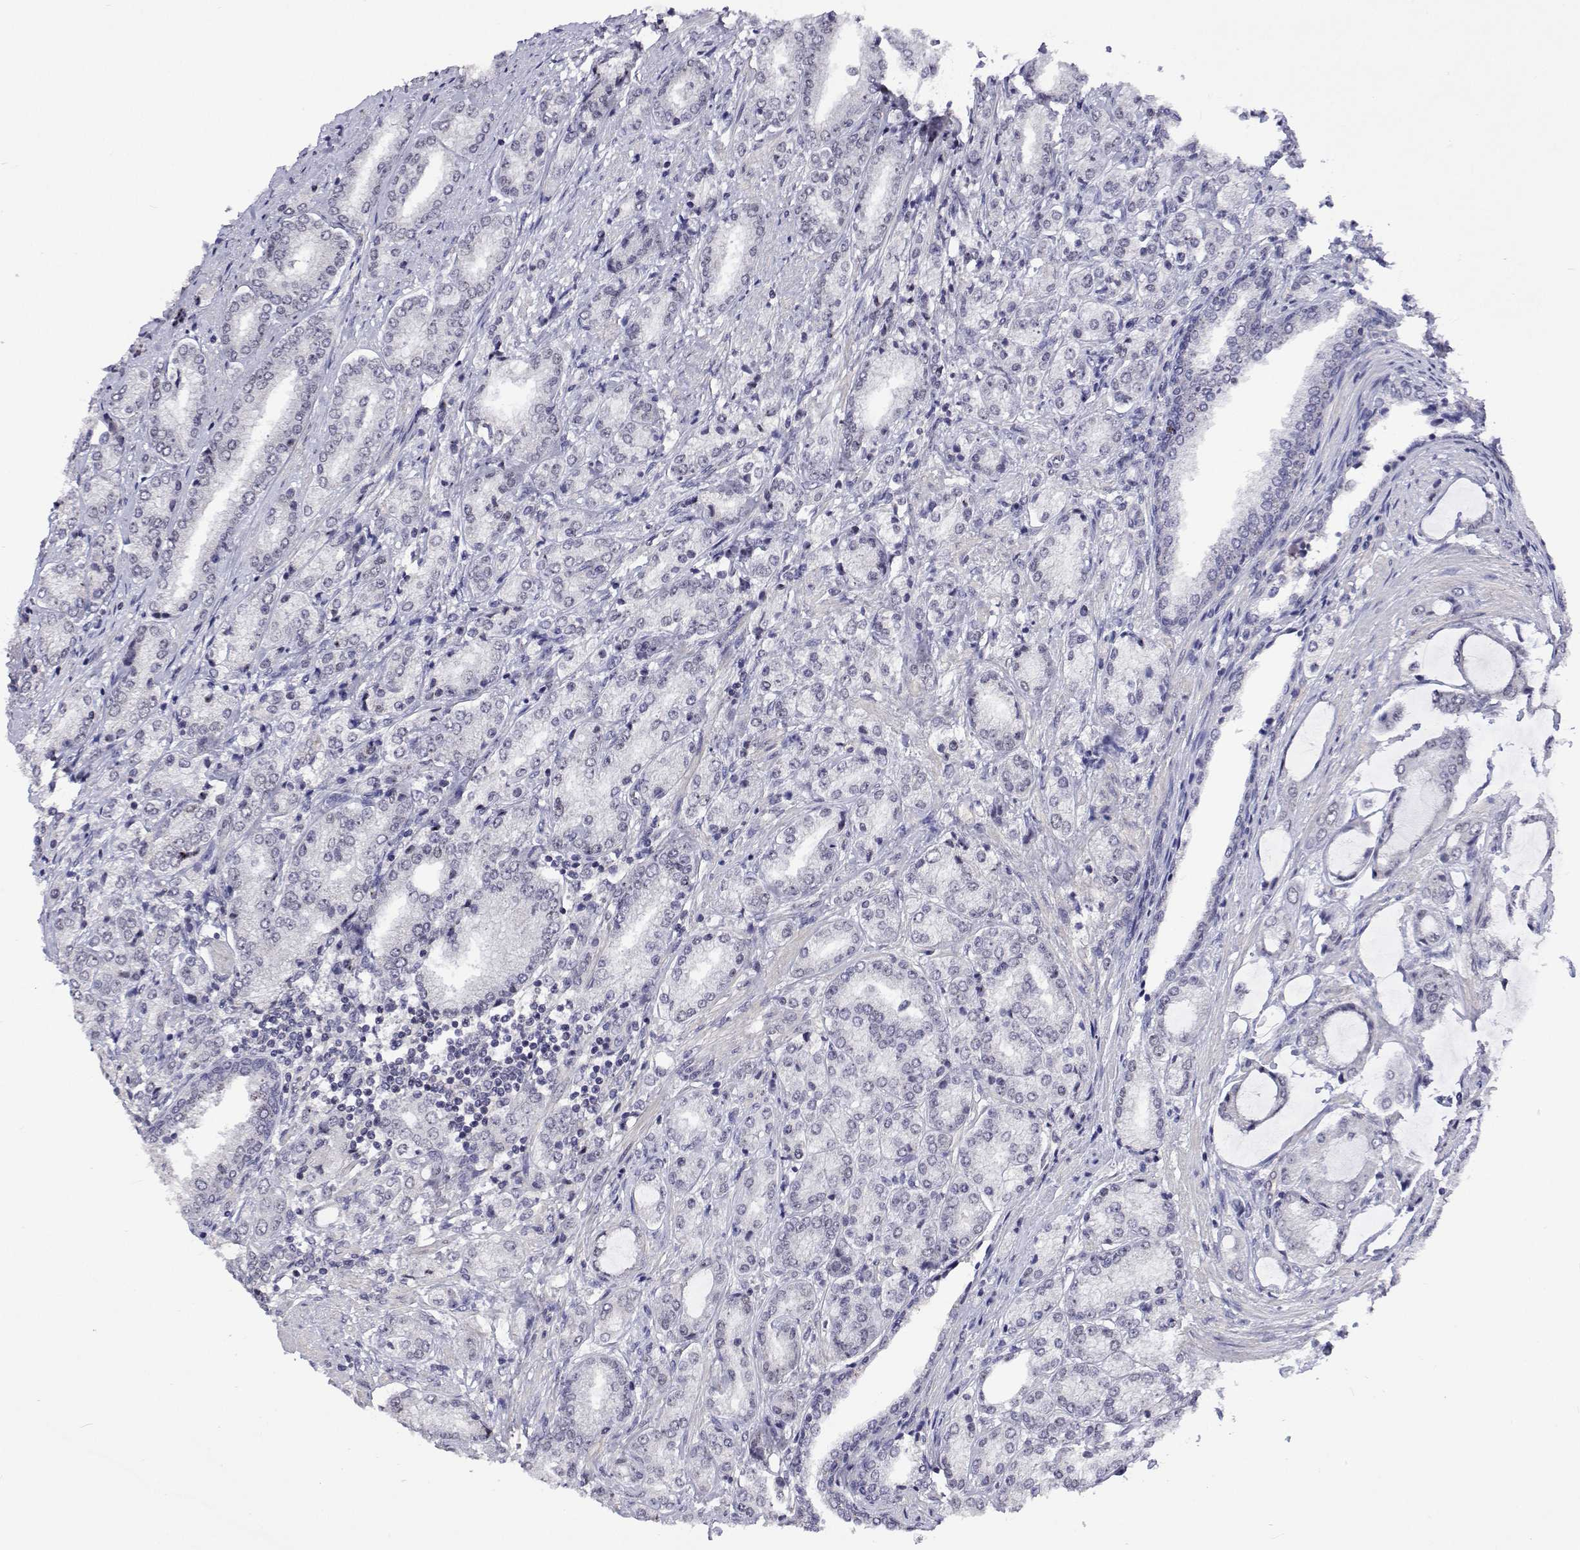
{"staining": {"intensity": "negative", "quantity": "none", "location": "none"}, "tissue": "prostate cancer", "cell_type": "Tumor cells", "image_type": "cancer", "snomed": [{"axis": "morphology", "description": "Adenocarcinoma, NOS"}, {"axis": "topography", "description": "Prostate"}], "caption": "Image shows no significant protein staining in tumor cells of adenocarcinoma (prostate).", "gene": "NHP2", "patient": {"sex": "male", "age": 63}}